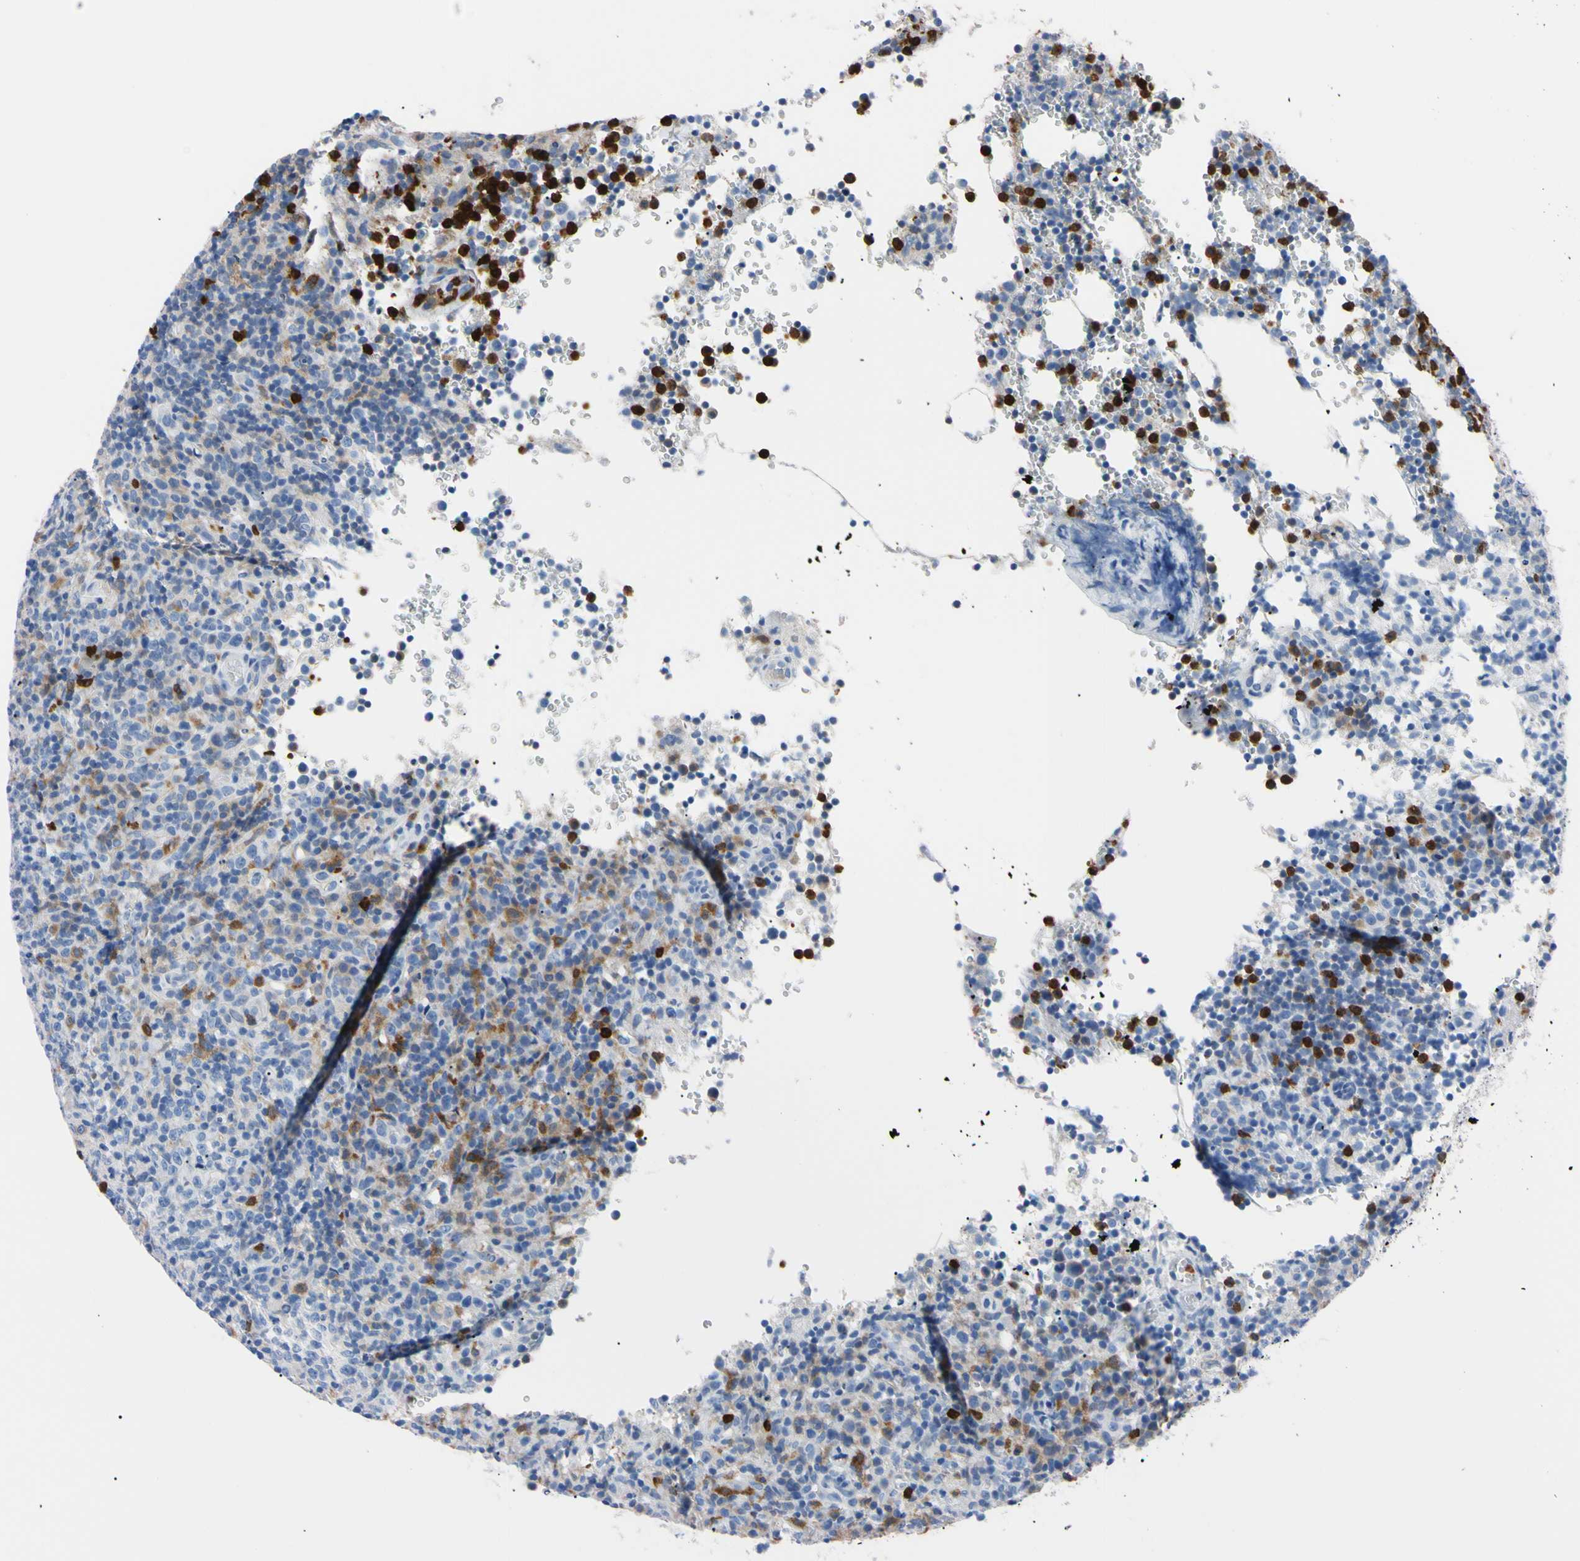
{"staining": {"intensity": "negative", "quantity": "none", "location": "none"}, "tissue": "lymphoma", "cell_type": "Tumor cells", "image_type": "cancer", "snomed": [{"axis": "morphology", "description": "Malignant lymphoma, non-Hodgkin's type, High grade"}, {"axis": "topography", "description": "Lymph node"}], "caption": "A high-resolution photomicrograph shows IHC staining of malignant lymphoma, non-Hodgkin's type (high-grade), which reveals no significant staining in tumor cells. The staining was performed using DAB to visualize the protein expression in brown, while the nuclei were stained in blue with hematoxylin (Magnification: 20x).", "gene": "NCF4", "patient": {"sex": "female", "age": 76}}